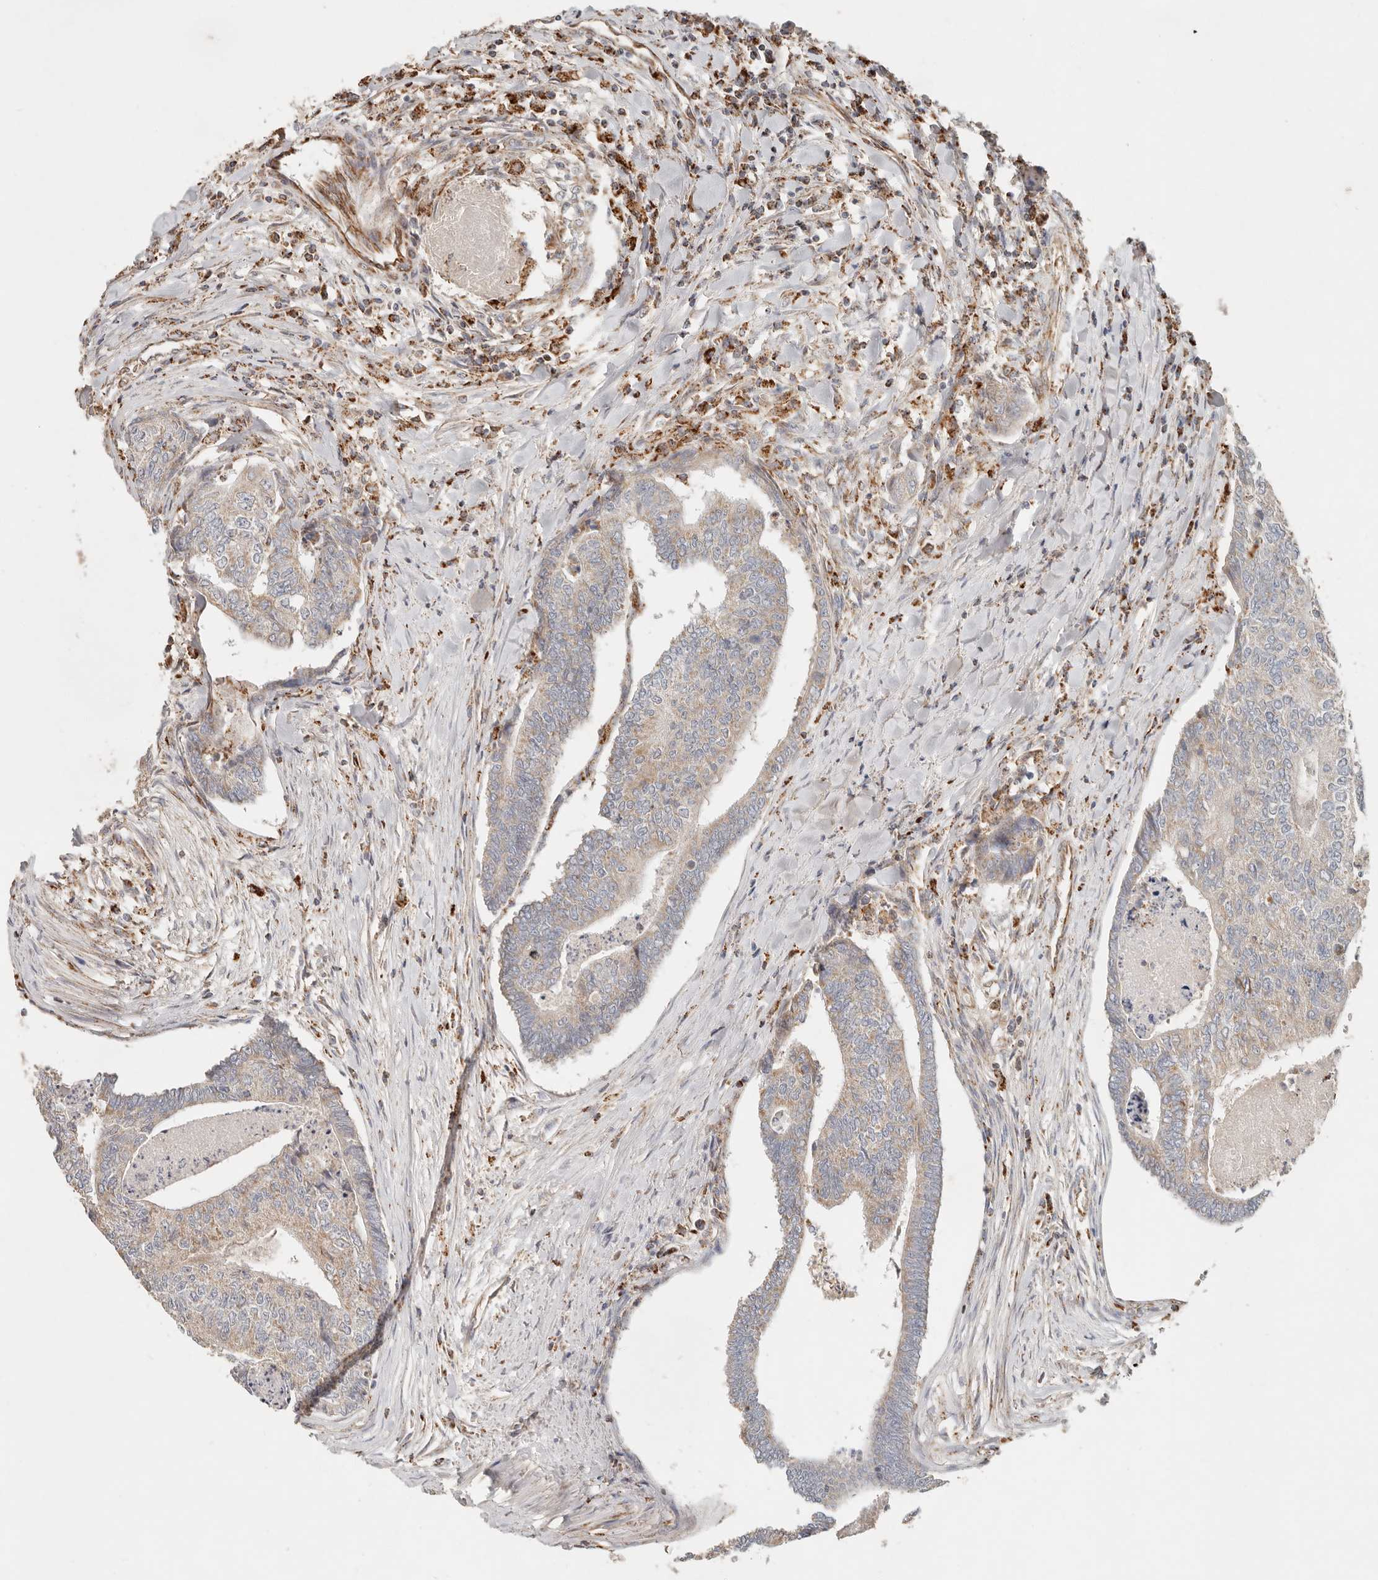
{"staining": {"intensity": "weak", "quantity": ">75%", "location": "cytoplasmic/membranous"}, "tissue": "colorectal cancer", "cell_type": "Tumor cells", "image_type": "cancer", "snomed": [{"axis": "morphology", "description": "Adenocarcinoma, NOS"}, {"axis": "topography", "description": "Colon"}], "caption": "A photomicrograph showing weak cytoplasmic/membranous staining in approximately >75% of tumor cells in colorectal cancer, as visualized by brown immunohistochemical staining.", "gene": "ARHGEF10L", "patient": {"sex": "female", "age": 67}}